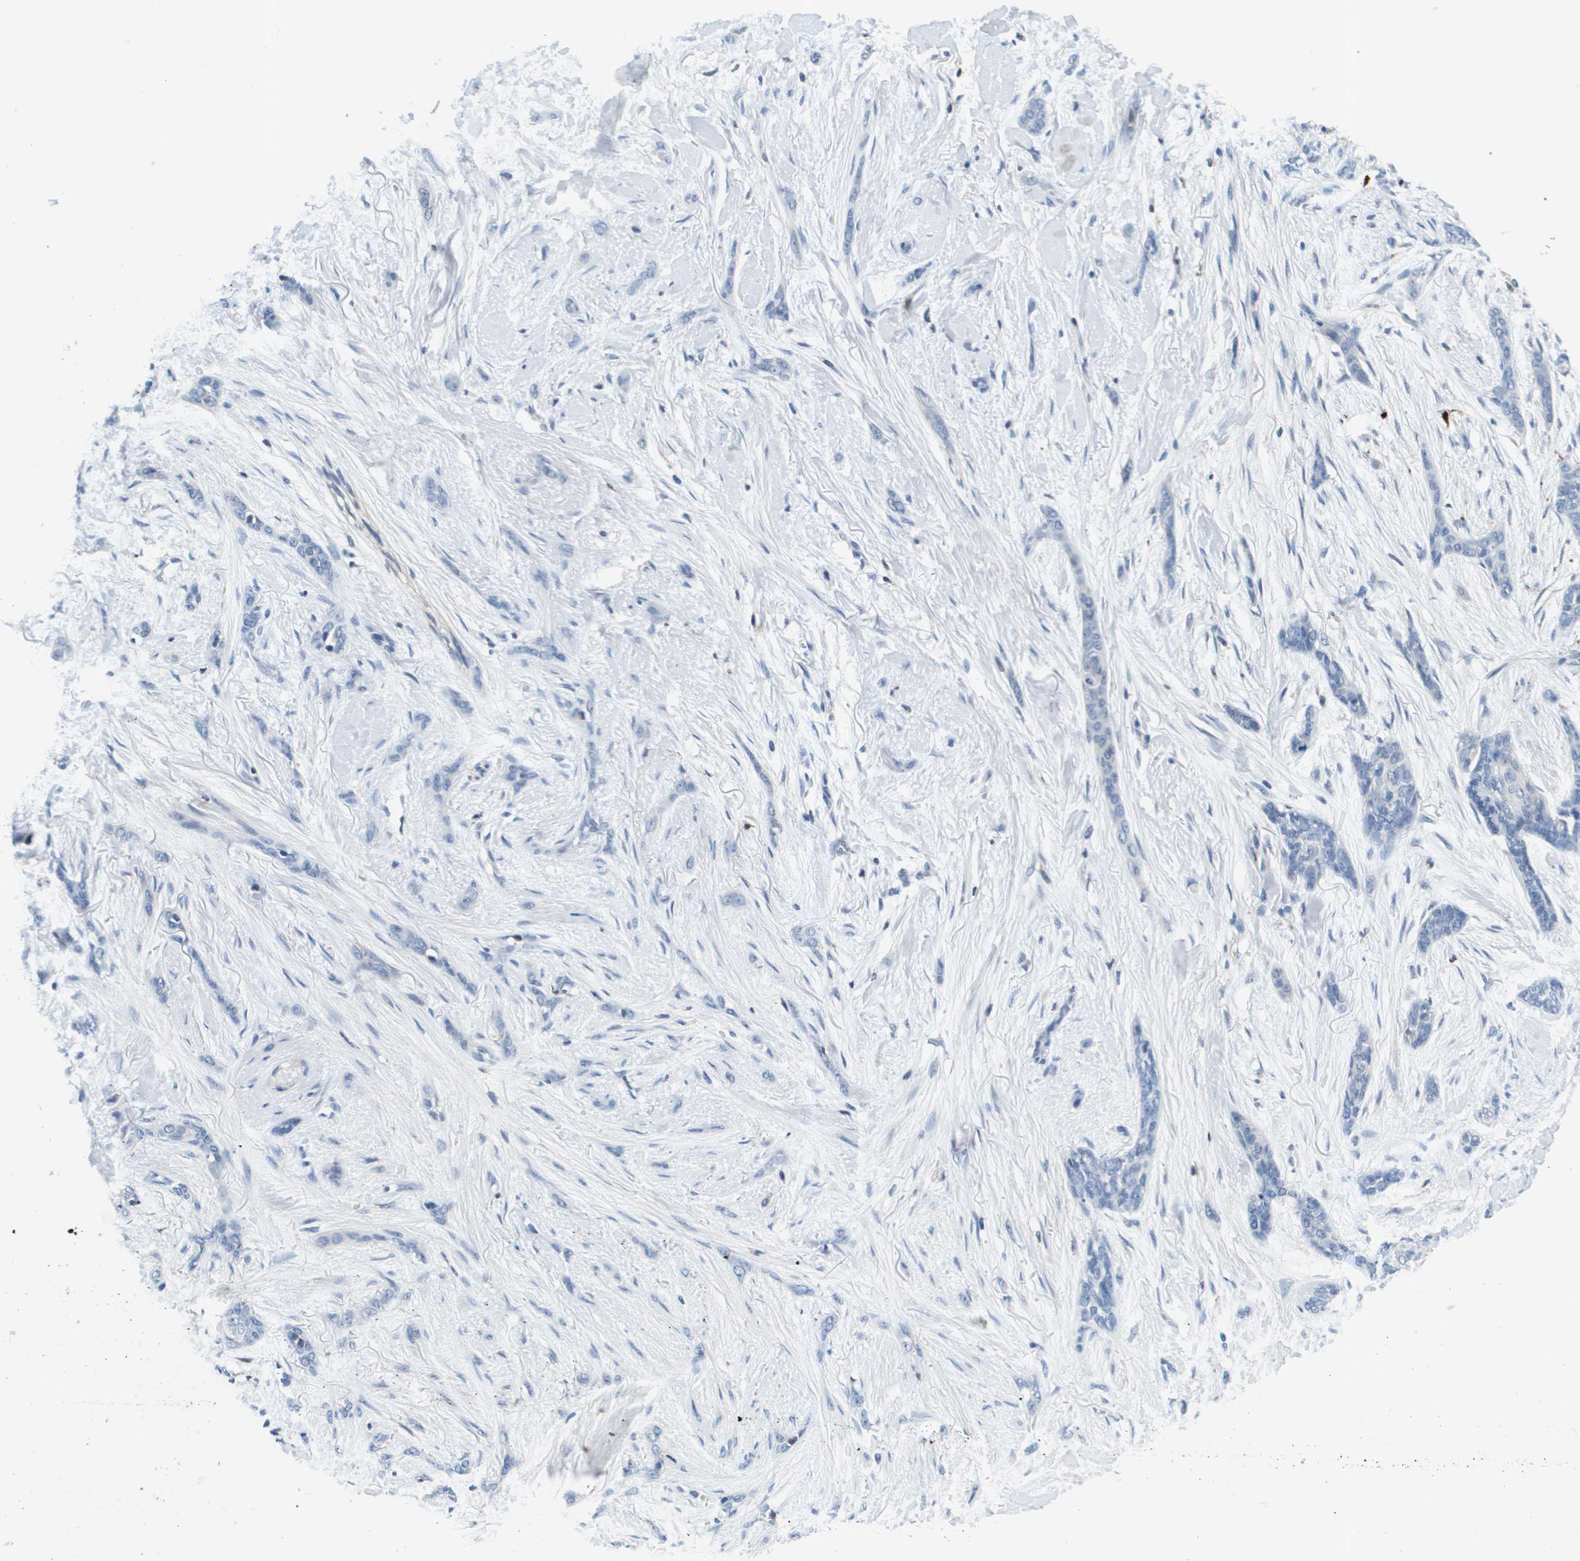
{"staining": {"intensity": "negative", "quantity": "none", "location": "none"}, "tissue": "skin cancer", "cell_type": "Tumor cells", "image_type": "cancer", "snomed": [{"axis": "morphology", "description": "Basal cell carcinoma"}, {"axis": "morphology", "description": "Adnexal tumor, benign"}, {"axis": "topography", "description": "Skin"}], "caption": "Skin cancer stained for a protein using immunohistochemistry (IHC) exhibits no positivity tumor cells.", "gene": "KCNQ5", "patient": {"sex": "female", "age": 42}}